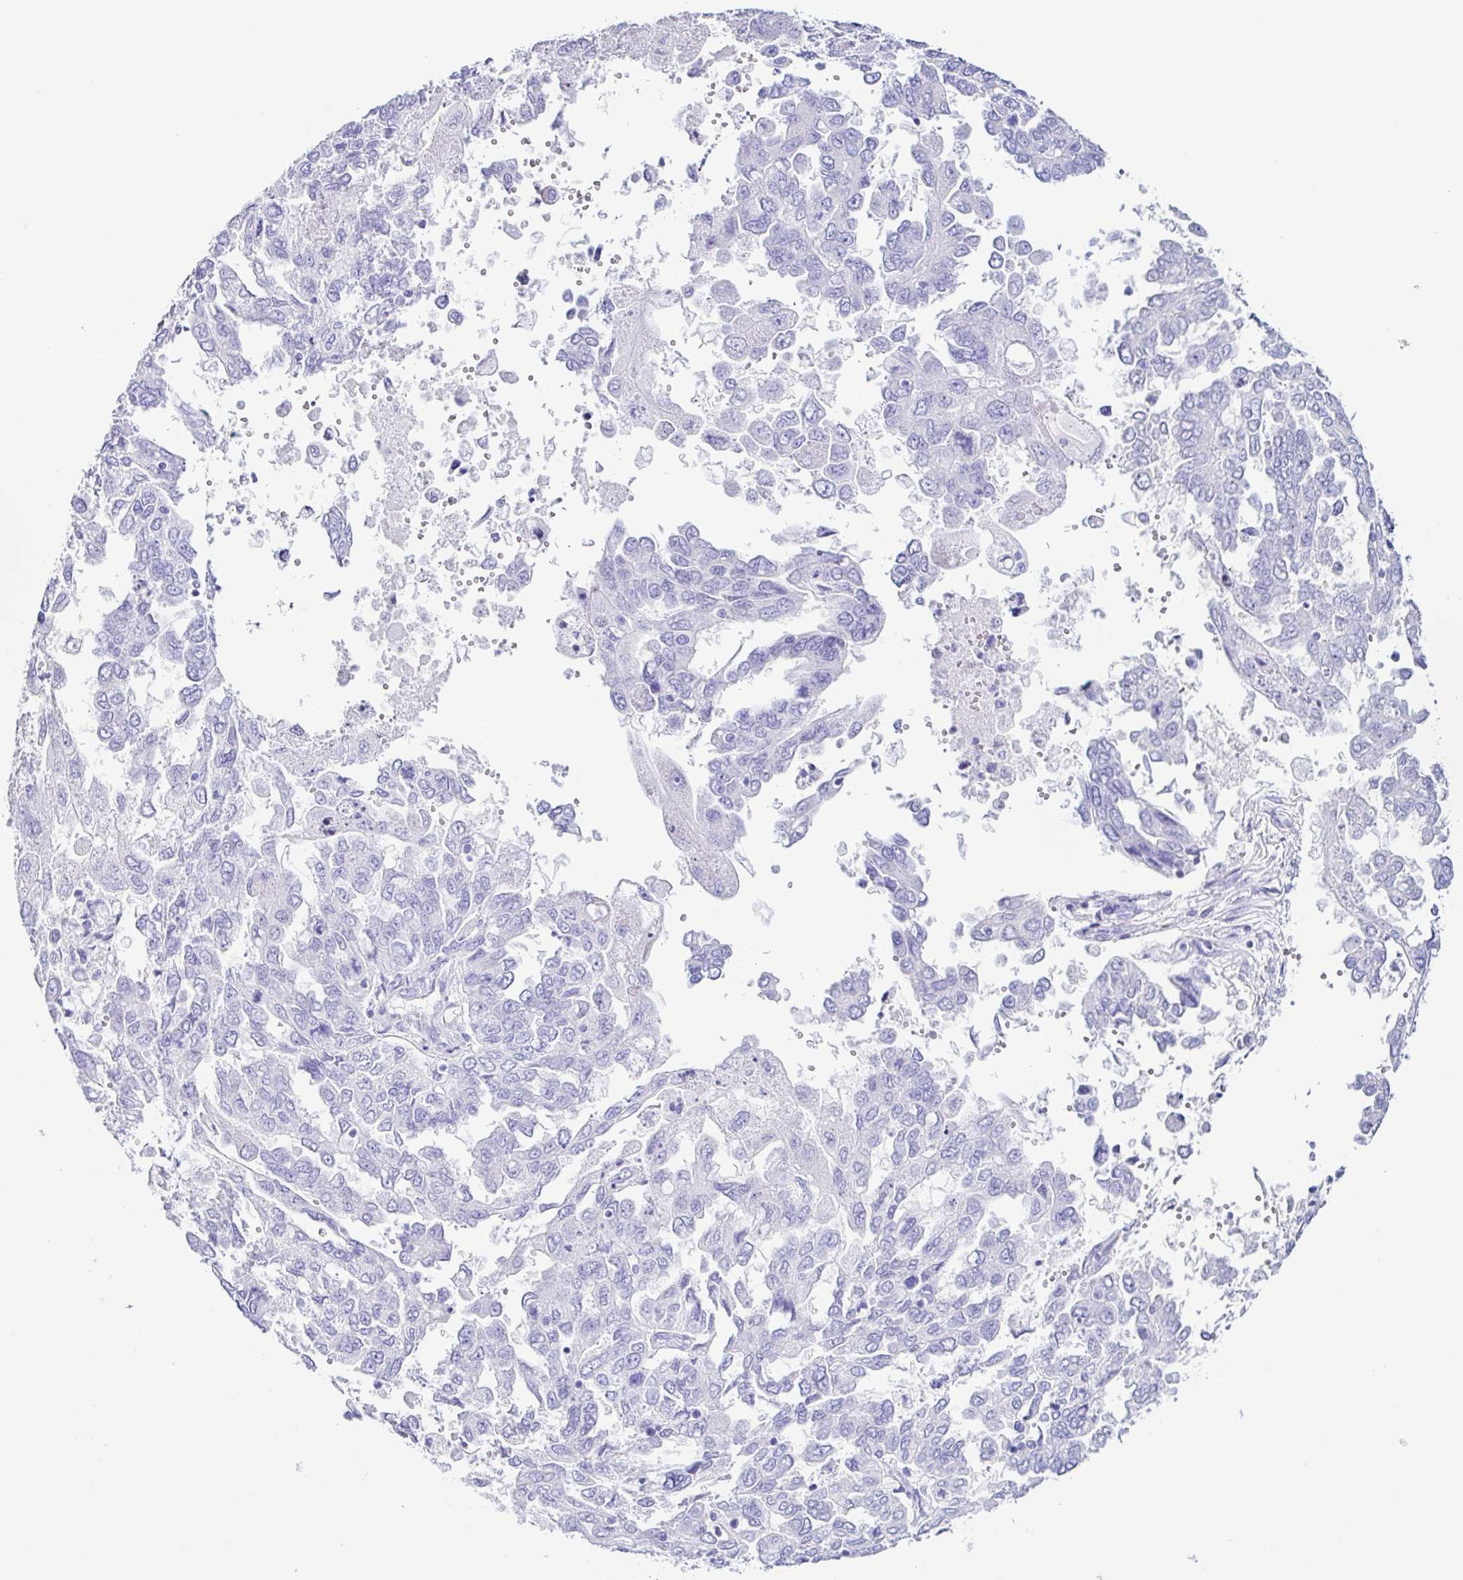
{"staining": {"intensity": "negative", "quantity": "none", "location": "none"}, "tissue": "ovarian cancer", "cell_type": "Tumor cells", "image_type": "cancer", "snomed": [{"axis": "morphology", "description": "Cystadenocarcinoma, serous, NOS"}, {"axis": "topography", "description": "Ovary"}], "caption": "Tumor cells show no significant expression in ovarian cancer.", "gene": "PIGF", "patient": {"sex": "female", "age": 53}}